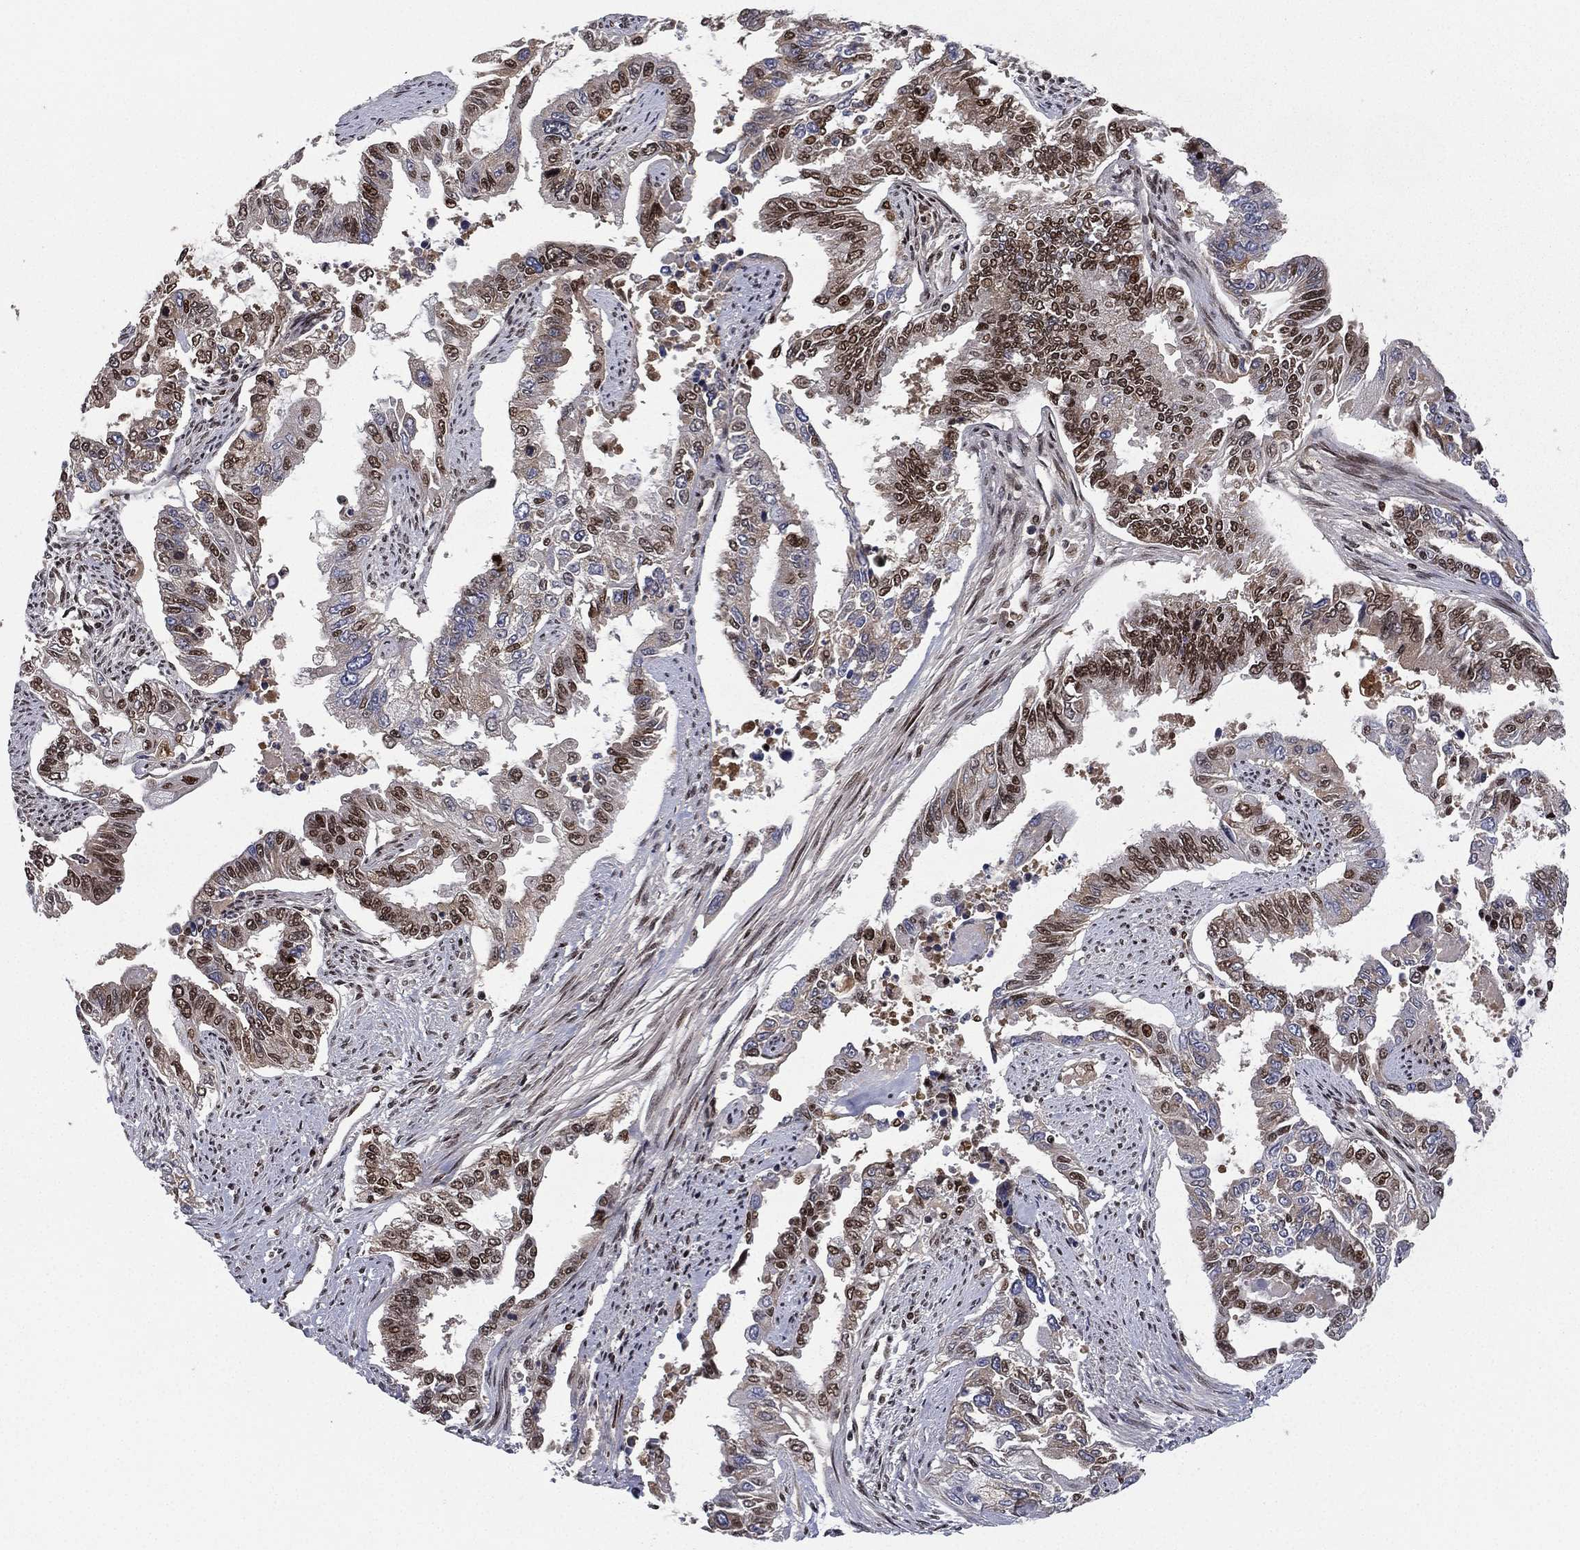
{"staining": {"intensity": "strong", "quantity": "<25%", "location": "nuclear"}, "tissue": "endometrial cancer", "cell_type": "Tumor cells", "image_type": "cancer", "snomed": [{"axis": "morphology", "description": "Adenocarcinoma, NOS"}, {"axis": "topography", "description": "Uterus"}], "caption": "A brown stain highlights strong nuclear staining of a protein in endometrial adenocarcinoma tumor cells.", "gene": "RTF1", "patient": {"sex": "female", "age": 59}}